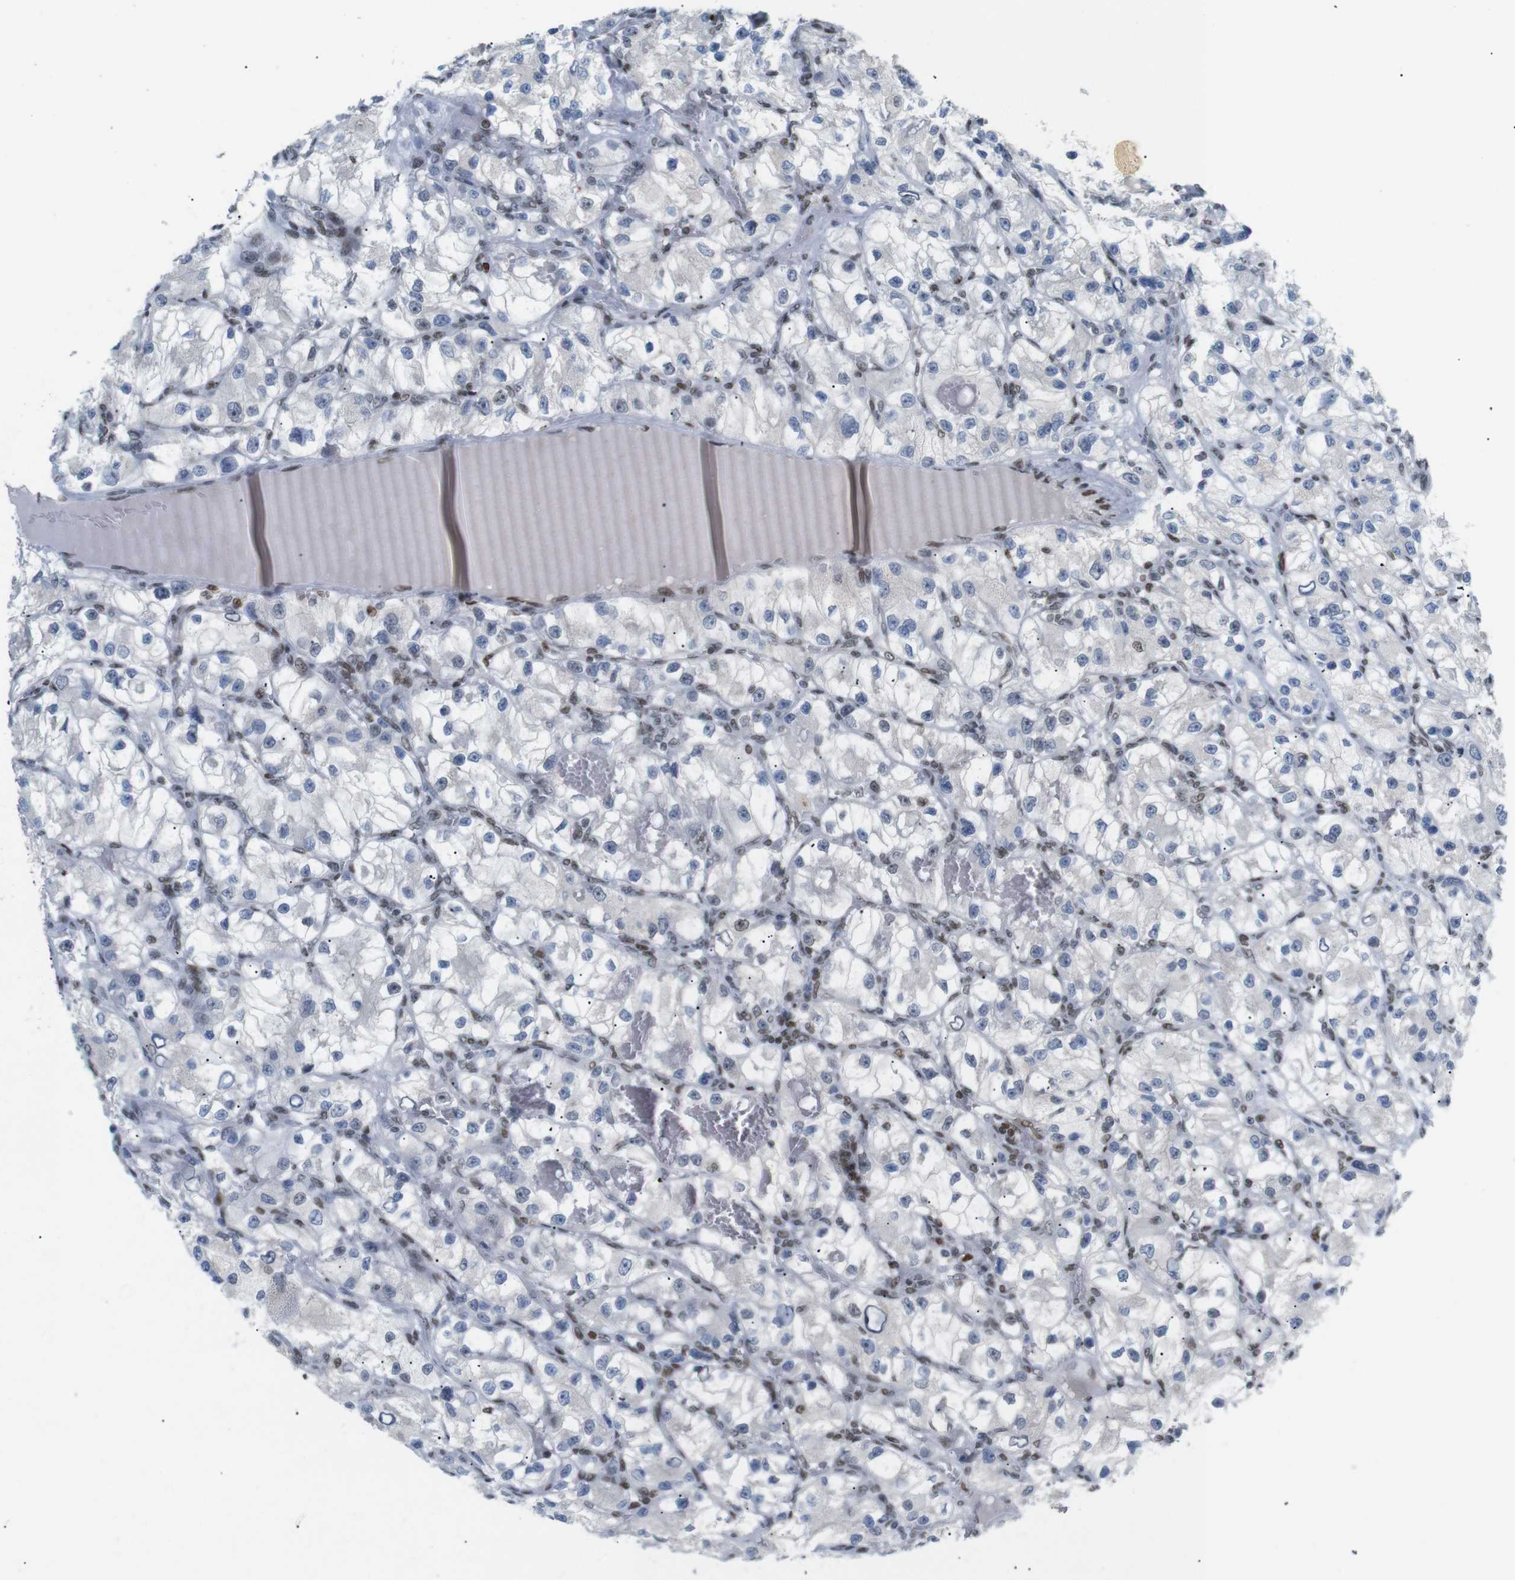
{"staining": {"intensity": "weak", "quantity": "<25%", "location": "nuclear"}, "tissue": "renal cancer", "cell_type": "Tumor cells", "image_type": "cancer", "snomed": [{"axis": "morphology", "description": "Adenocarcinoma, NOS"}, {"axis": "topography", "description": "Kidney"}], "caption": "This is a image of immunohistochemistry staining of renal cancer (adenocarcinoma), which shows no staining in tumor cells.", "gene": "RIOX2", "patient": {"sex": "female", "age": 57}}